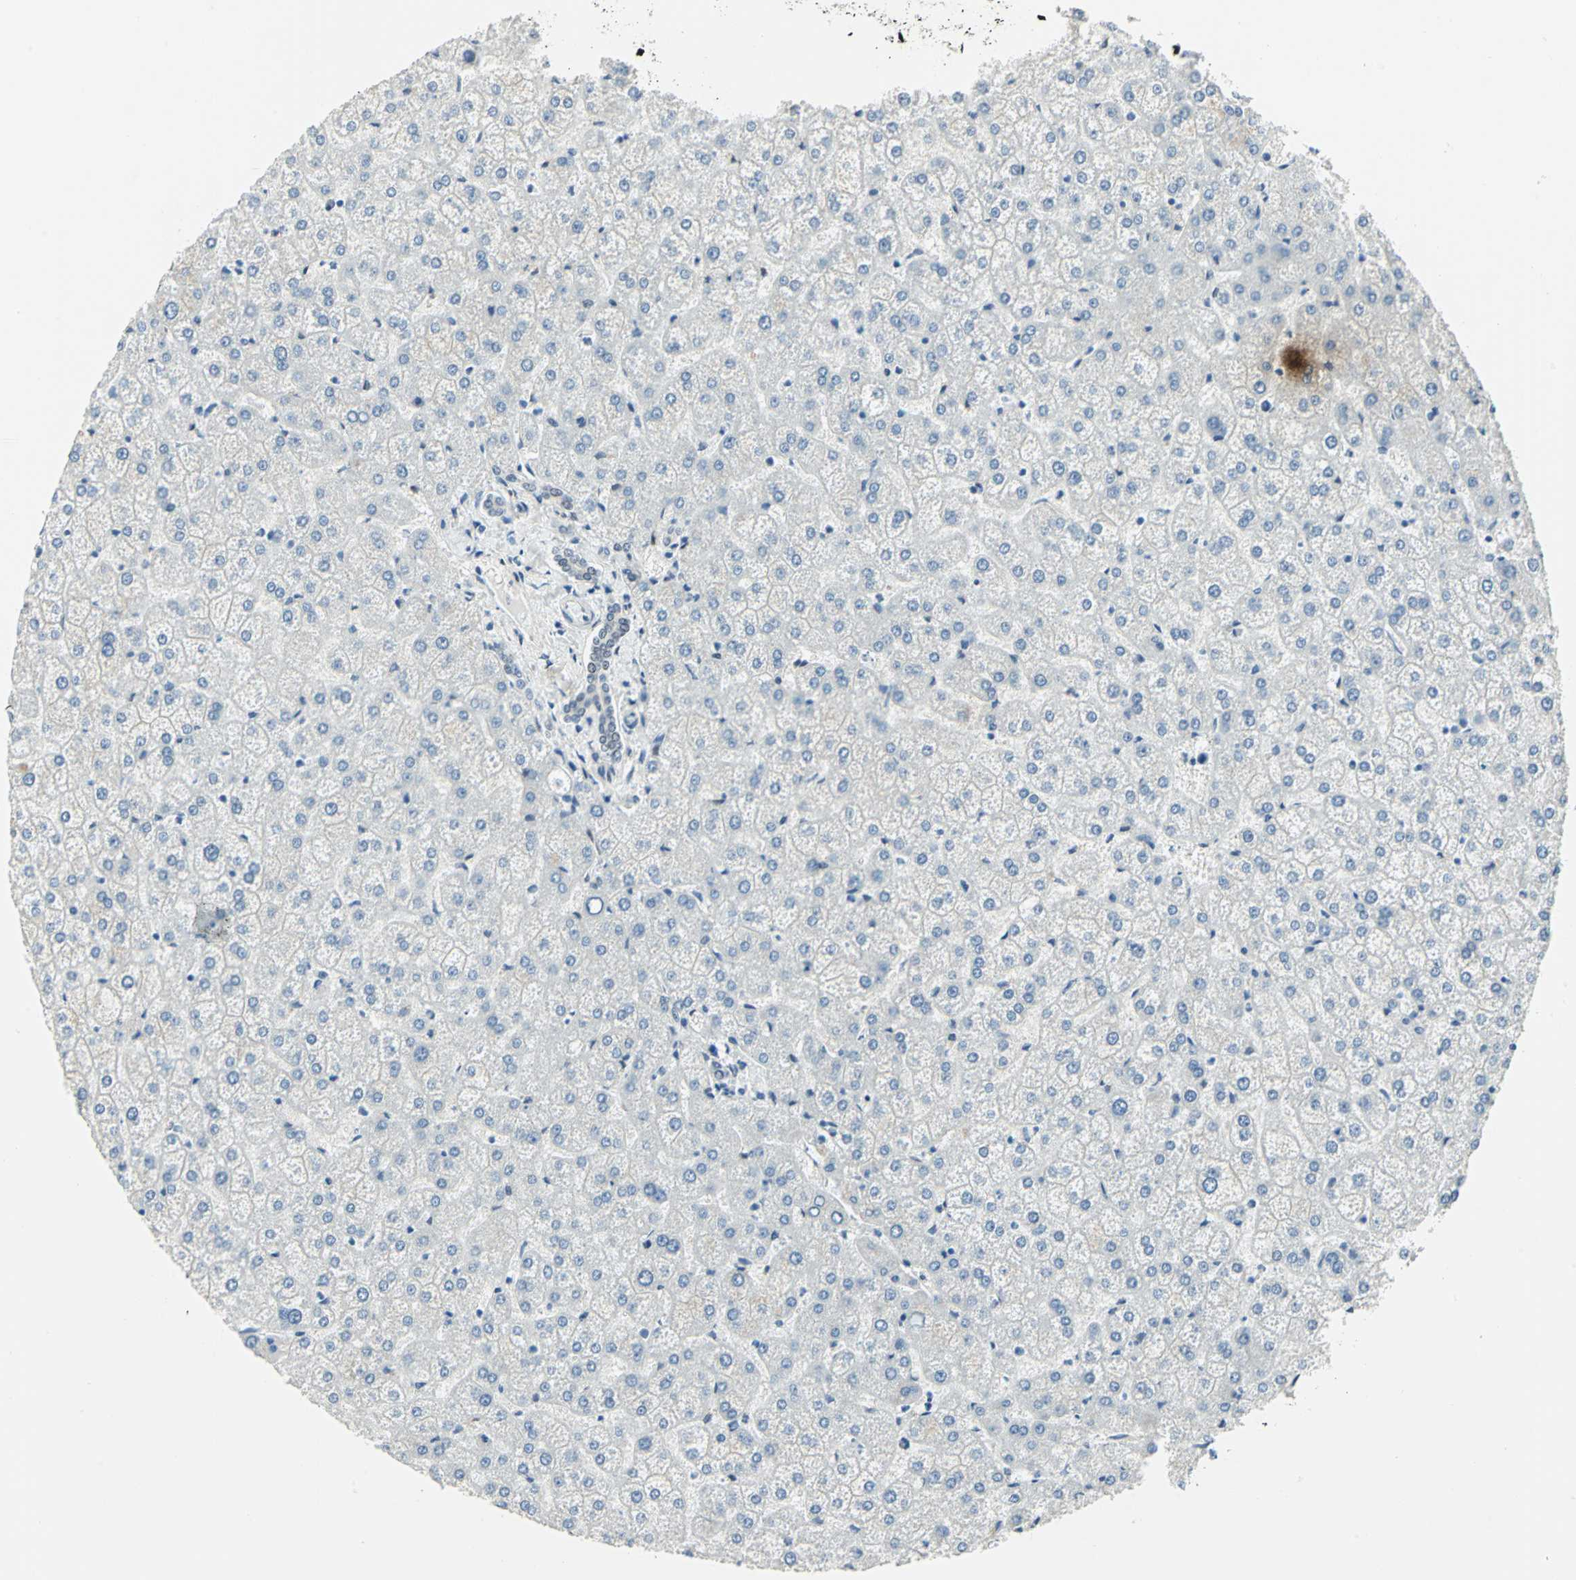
{"staining": {"intensity": "negative", "quantity": "none", "location": "none"}, "tissue": "liver", "cell_type": "Cholangiocytes", "image_type": "normal", "snomed": [{"axis": "morphology", "description": "Normal tissue, NOS"}, {"axis": "topography", "description": "Liver"}], "caption": "IHC histopathology image of unremarkable human liver stained for a protein (brown), which demonstrates no positivity in cholangiocytes. The staining is performed using DAB brown chromogen with nuclei counter-stained in using hematoxylin.", "gene": "MEIS2", "patient": {"sex": "female", "age": 32}}